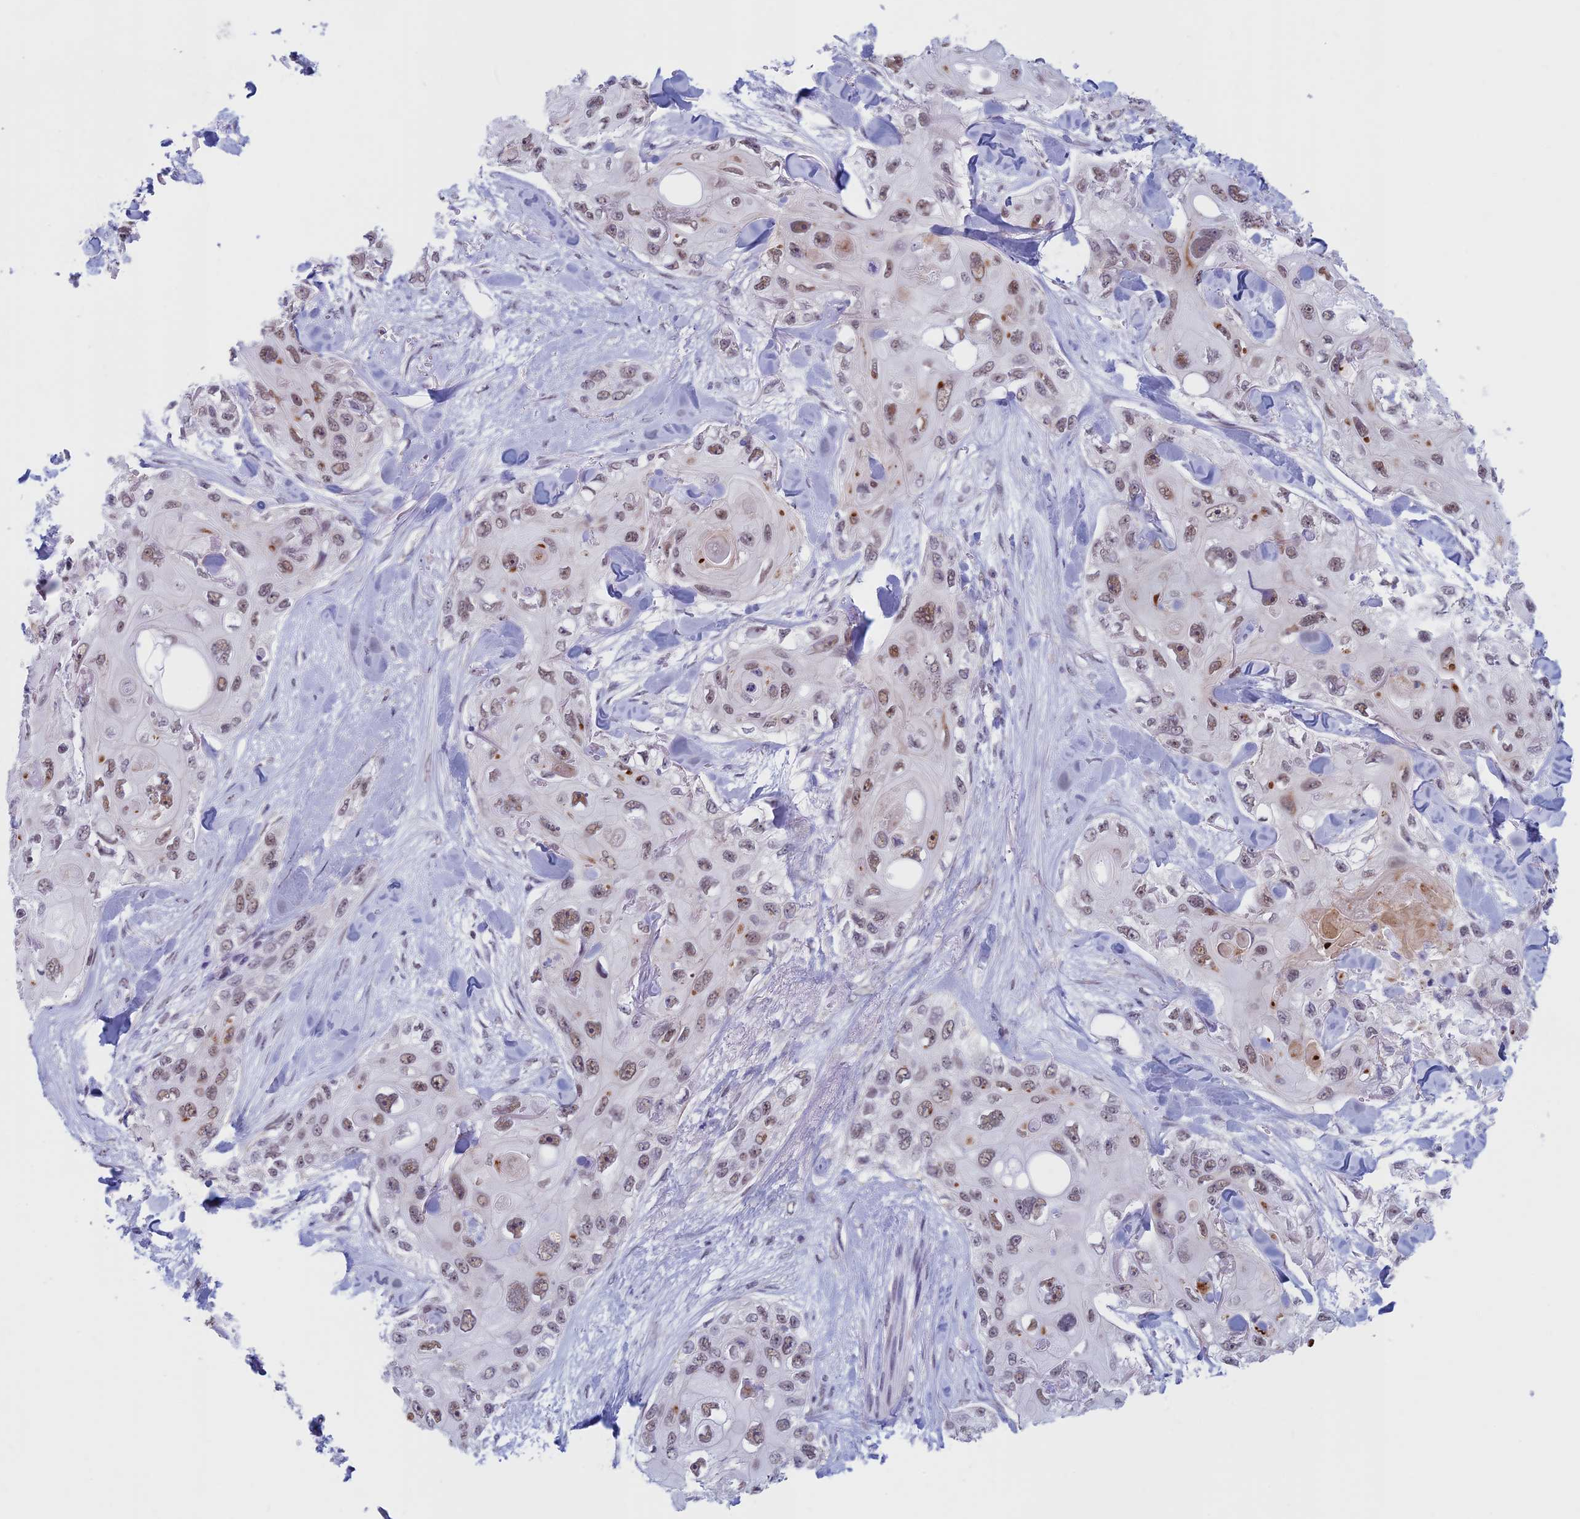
{"staining": {"intensity": "moderate", "quantity": ">75%", "location": "nuclear"}, "tissue": "skin cancer", "cell_type": "Tumor cells", "image_type": "cancer", "snomed": [{"axis": "morphology", "description": "Normal tissue, NOS"}, {"axis": "morphology", "description": "Squamous cell carcinoma, NOS"}, {"axis": "topography", "description": "Skin"}], "caption": "The photomicrograph shows a brown stain indicating the presence of a protein in the nuclear of tumor cells in skin cancer (squamous cell carcinoma).", "gene": "ASH2L", "patient": {"sex": "male", "age": 72}}